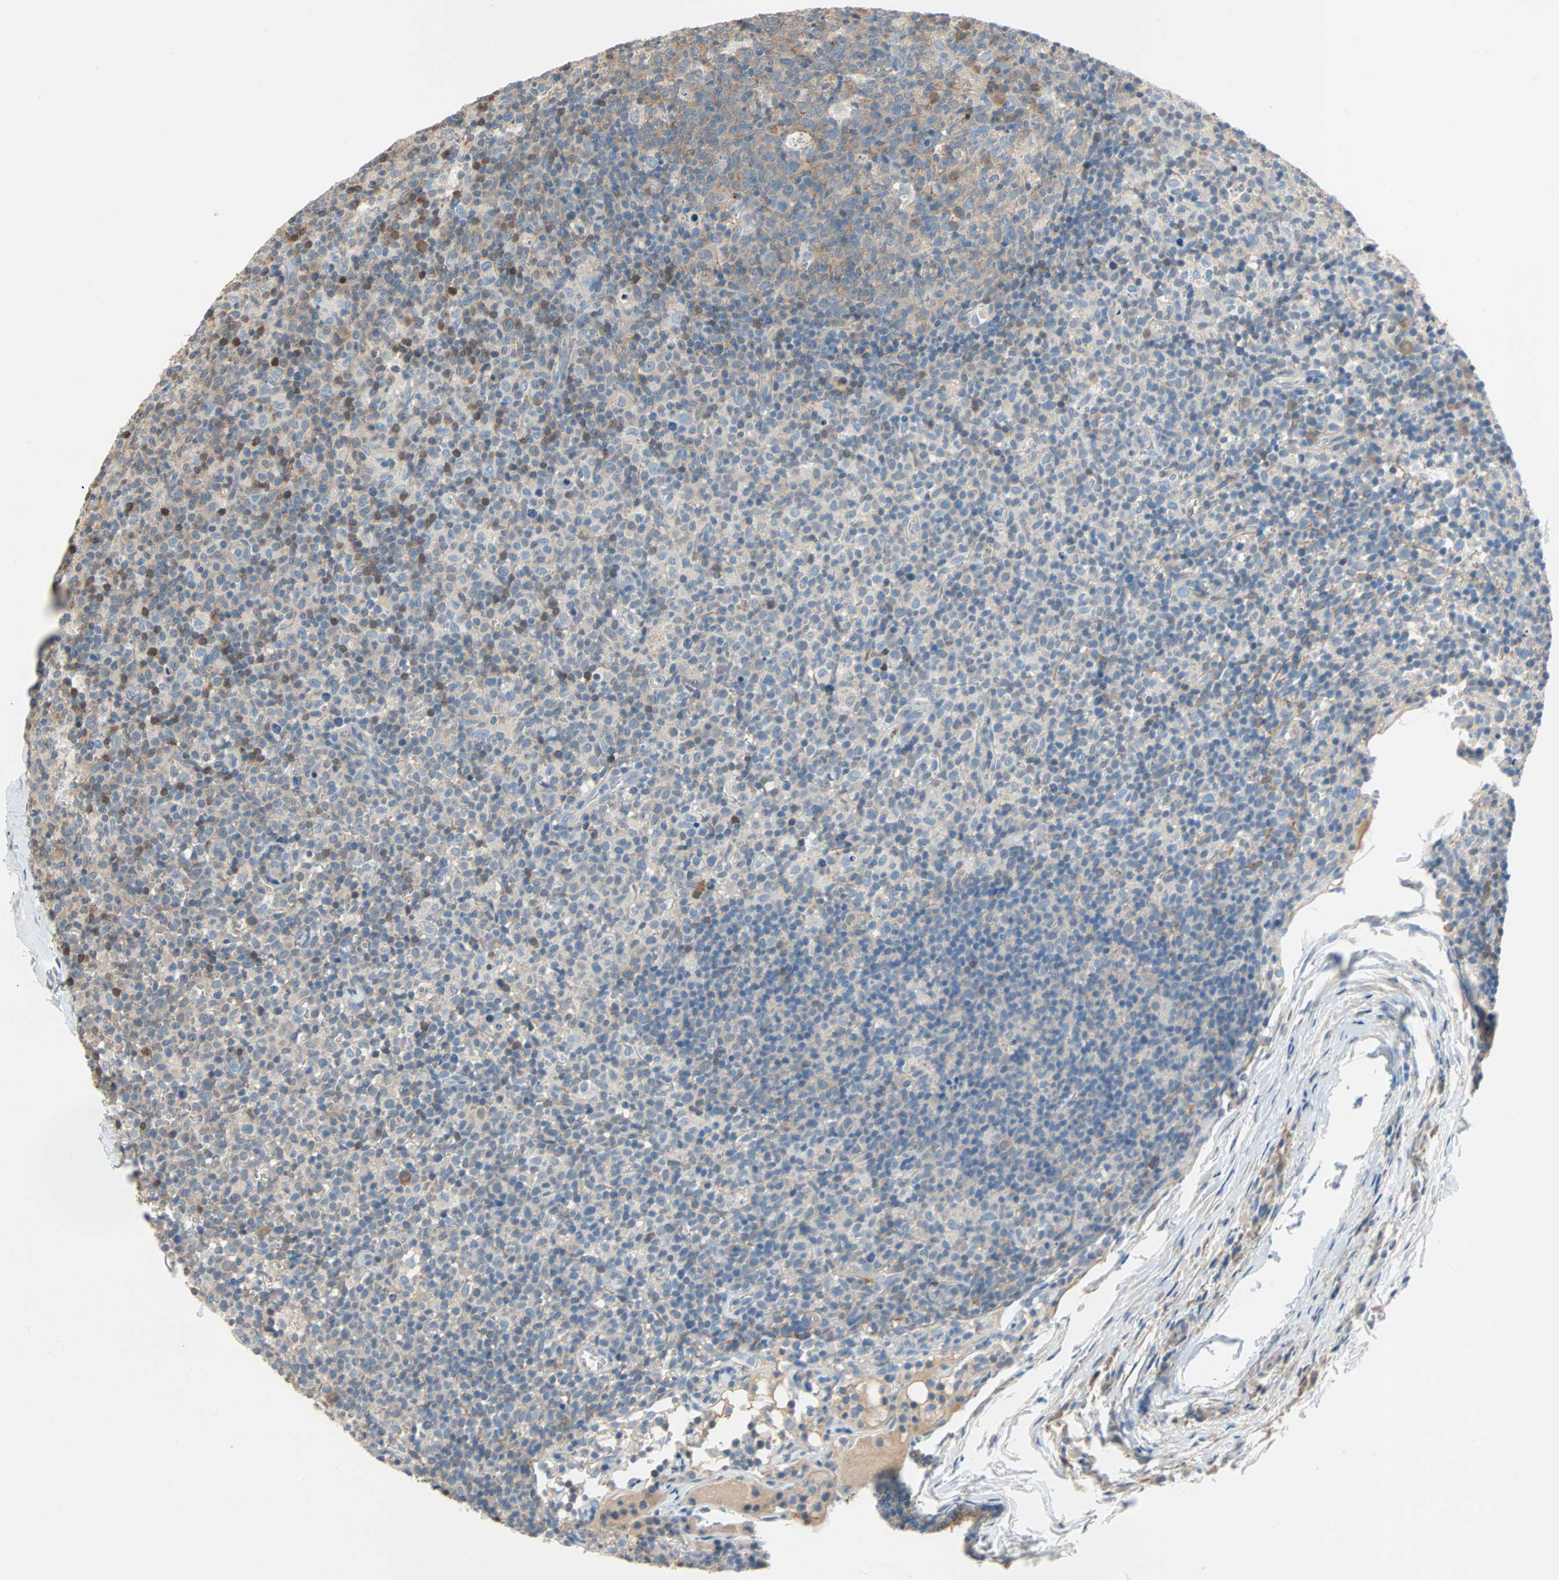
{"staining": {"intensity": "weak", "quantity": ">75%", "location": "cytoplasmic/membranous"}, "tissue": "lymph node", "cell_type": "Germinal center cells", "image_type": "normal", "snomed": [{"axis": "morphology", "description": "Normal tissue, NOS"}, {"axis": "morphology", "description": "Inflammation, NOS"}, {"axis": "topography", "description": "Lymph node"}], "caption": "IHC (DAB (3,3'-diaminobenzidine)) staining of benign lymph node displays weak cytoplasmic/membranous protein expression in approximately >75% of germinal center cells.", "gene": "TNFRSF12A", "patient": {"sex": "male", "age": 55}}